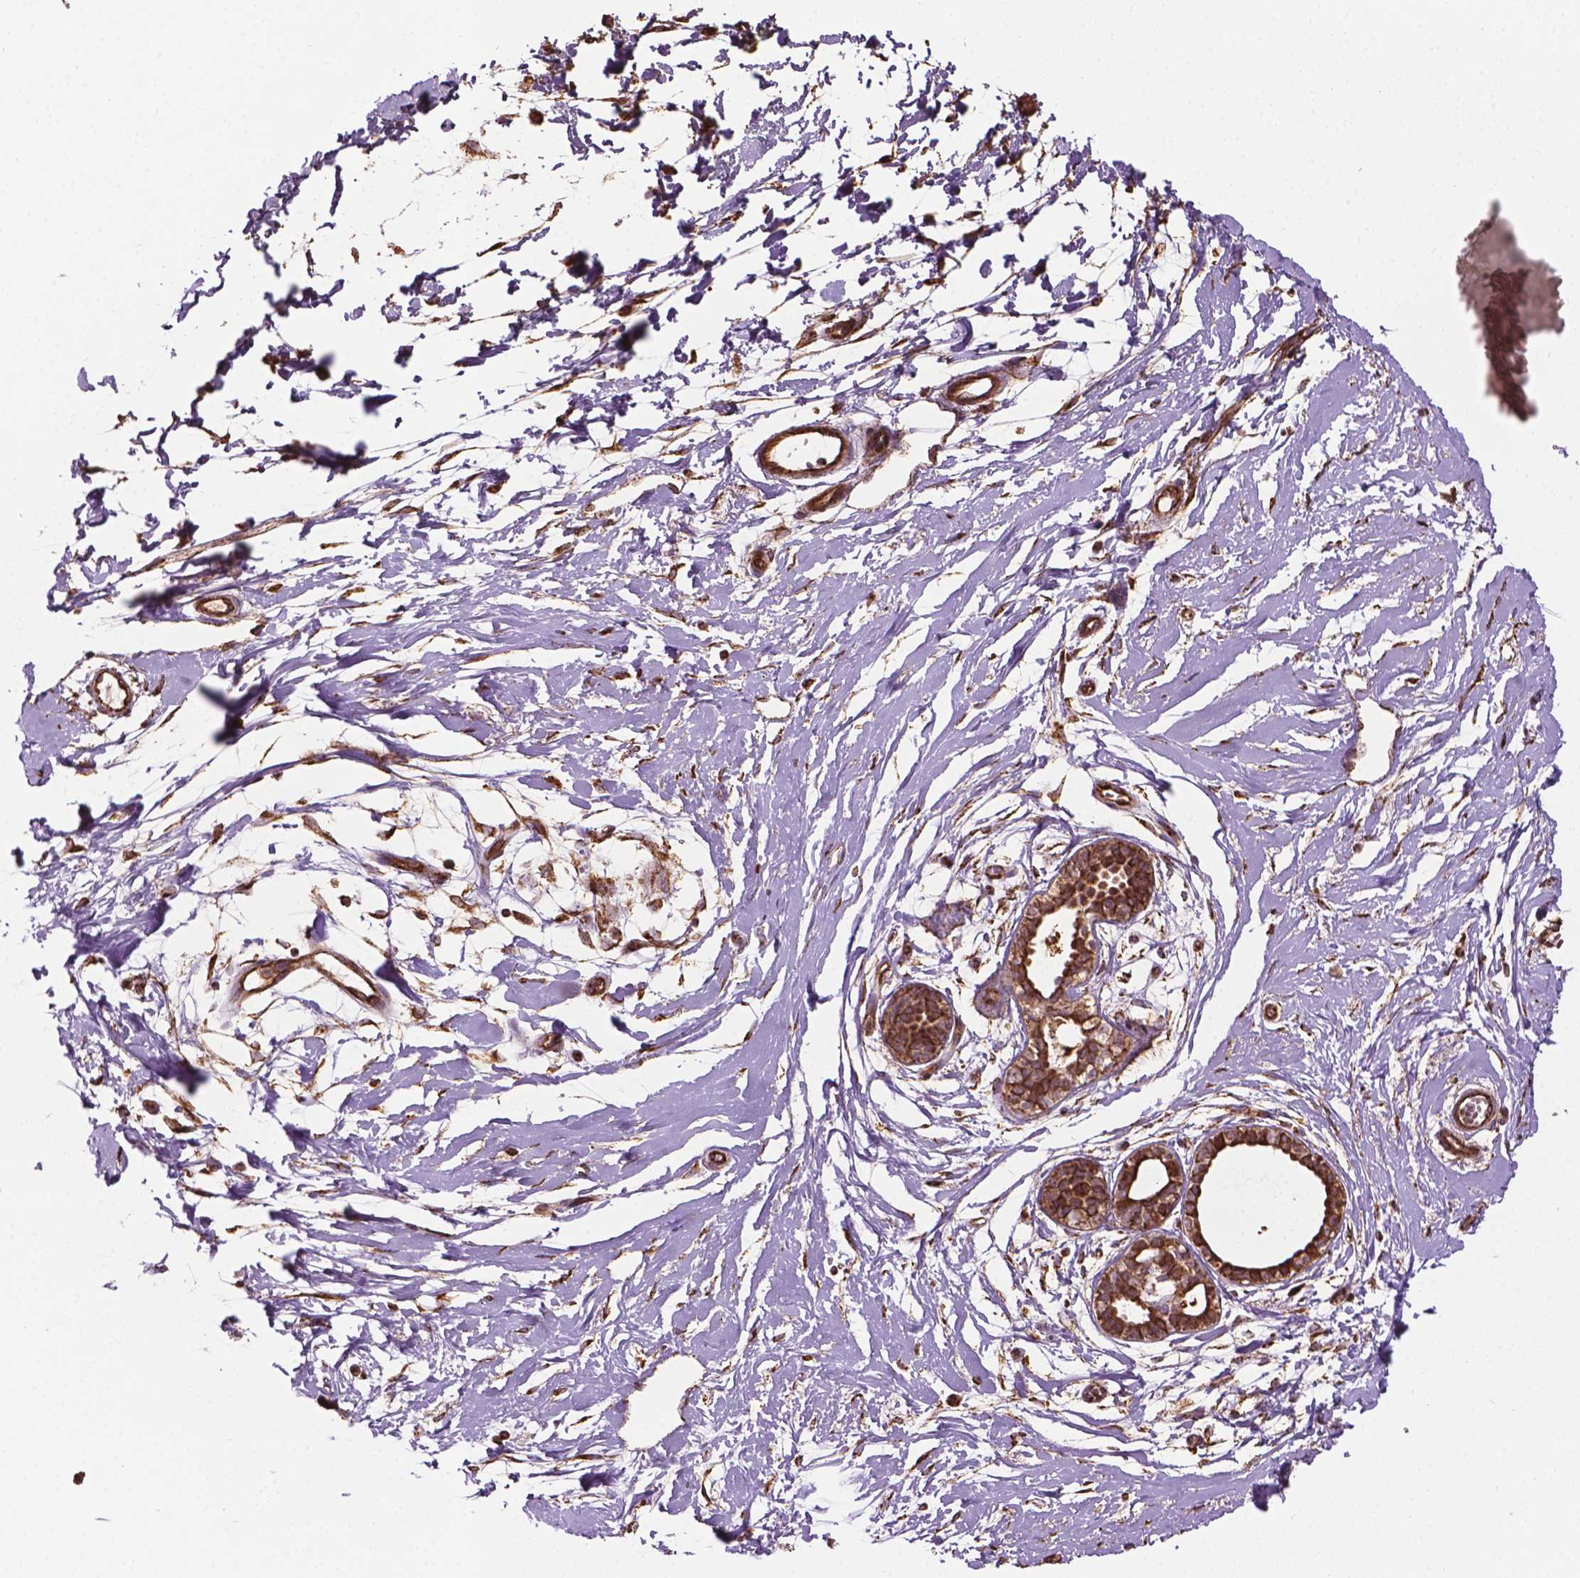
{"staining": {"intensity": "moderate", "quantity": ">75%", "location": "cytoplasmic/membranous,nuclear"}, "tissue": "breast", "cell_type": "Adipocytes", "image_type": "normal", "snomed": [{"axis": "morphology", "description": "Normal tissue, NOS"}, {"axis": "topography", "description": "Breast"}], "caption": "This micrograph exhibits normal breast stained with immunohistochemistry (IHC) to label a protein in brown. The cytoplasmic/membranous,nuclear of adipocytes show moderate positivity for the protein. Nuclei are counter-stained blue.", "gene": "HS3ST3A1", "patient": {"sex": "female", "age": 49}}